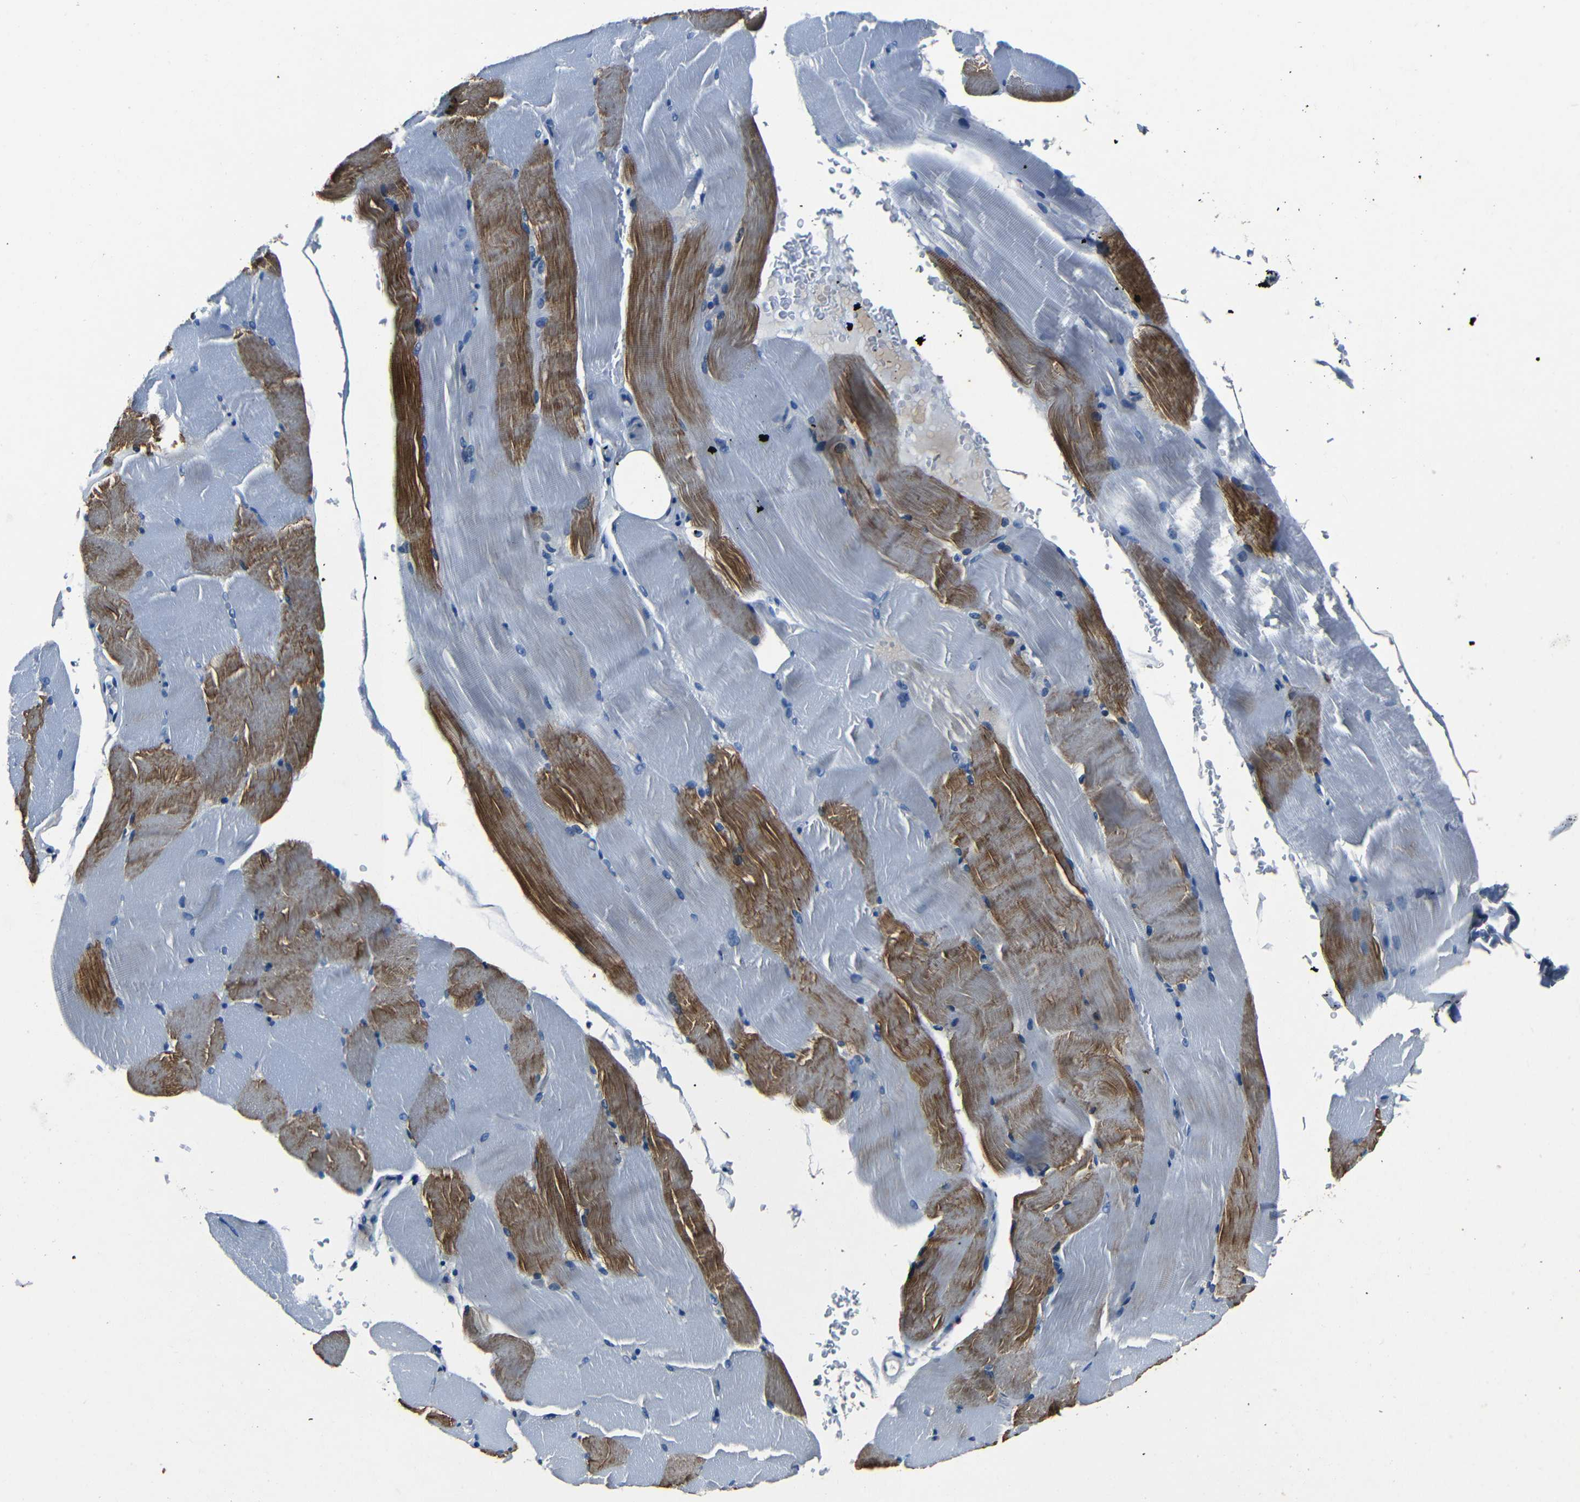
{"staining": {"intensity": "strong", "quantity": "25%-75%", "location": "cytoplasmic/membranous"}, "tissue": "skeletal muscle", "cell_type": "Myocytes", "image_type": "normal", "snomed": [{"axis": "morphology", "description": "Normal tissue, NOS"}, {"axis": "topography", "description": "Skeletal muscle"}, {"axis": "topography", "description": "Parathyroid gland"}], "caption": "Protein expression analysis of normal human skeletal muscle reveals strong cytoplasmic/membranous expression in about 25%-75% of myocytes. Nuclei are stained in blue.", "gene": "NCMAP", "patient": {"sex": "female", "age": 37}}